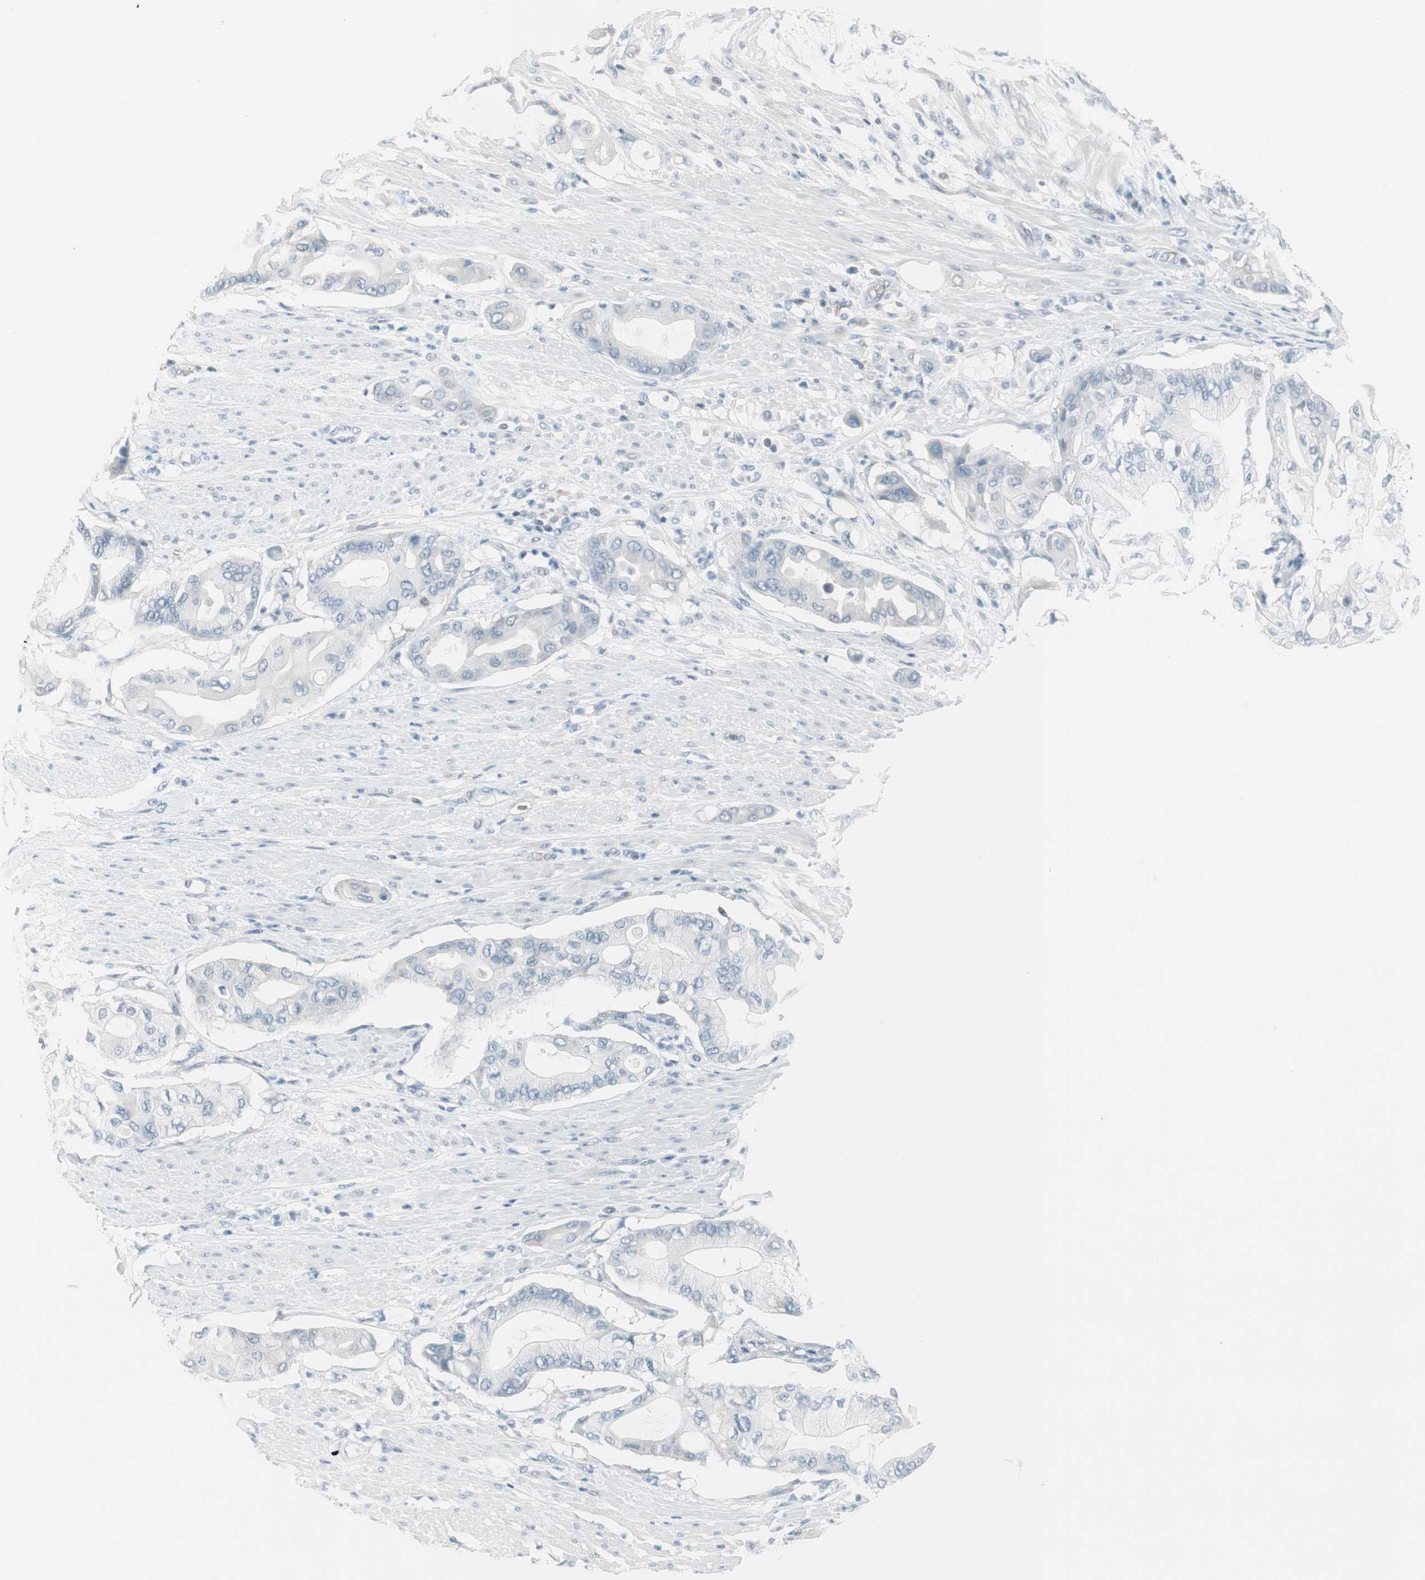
{"staining": {"intensity": "negative", "quantity": "none", "location": "none"}, "tissue": "pancreatic cancer", "cell_type": "Tumor cells", "image_type": "cancer", "snomed": [{"axis": "morphology", "description": "Adenocarcinoma, NOS"}, {"axis": "morphology", "description": "Adenocarcinoma, metastatic, NOS"}, {"axis": "topography", "description": "Lymph node"}, {"axis": "topography", "description": "Pancreas"}, {"axis": "topography", "description": "Duodenum"}], "caption": "Immunohistochemical staining of pancreatic adenocarcinoma shows no significant staining in tumor cells.", "gene": "MAP4K1", "patient": {"sex": "female", "age": 64}}